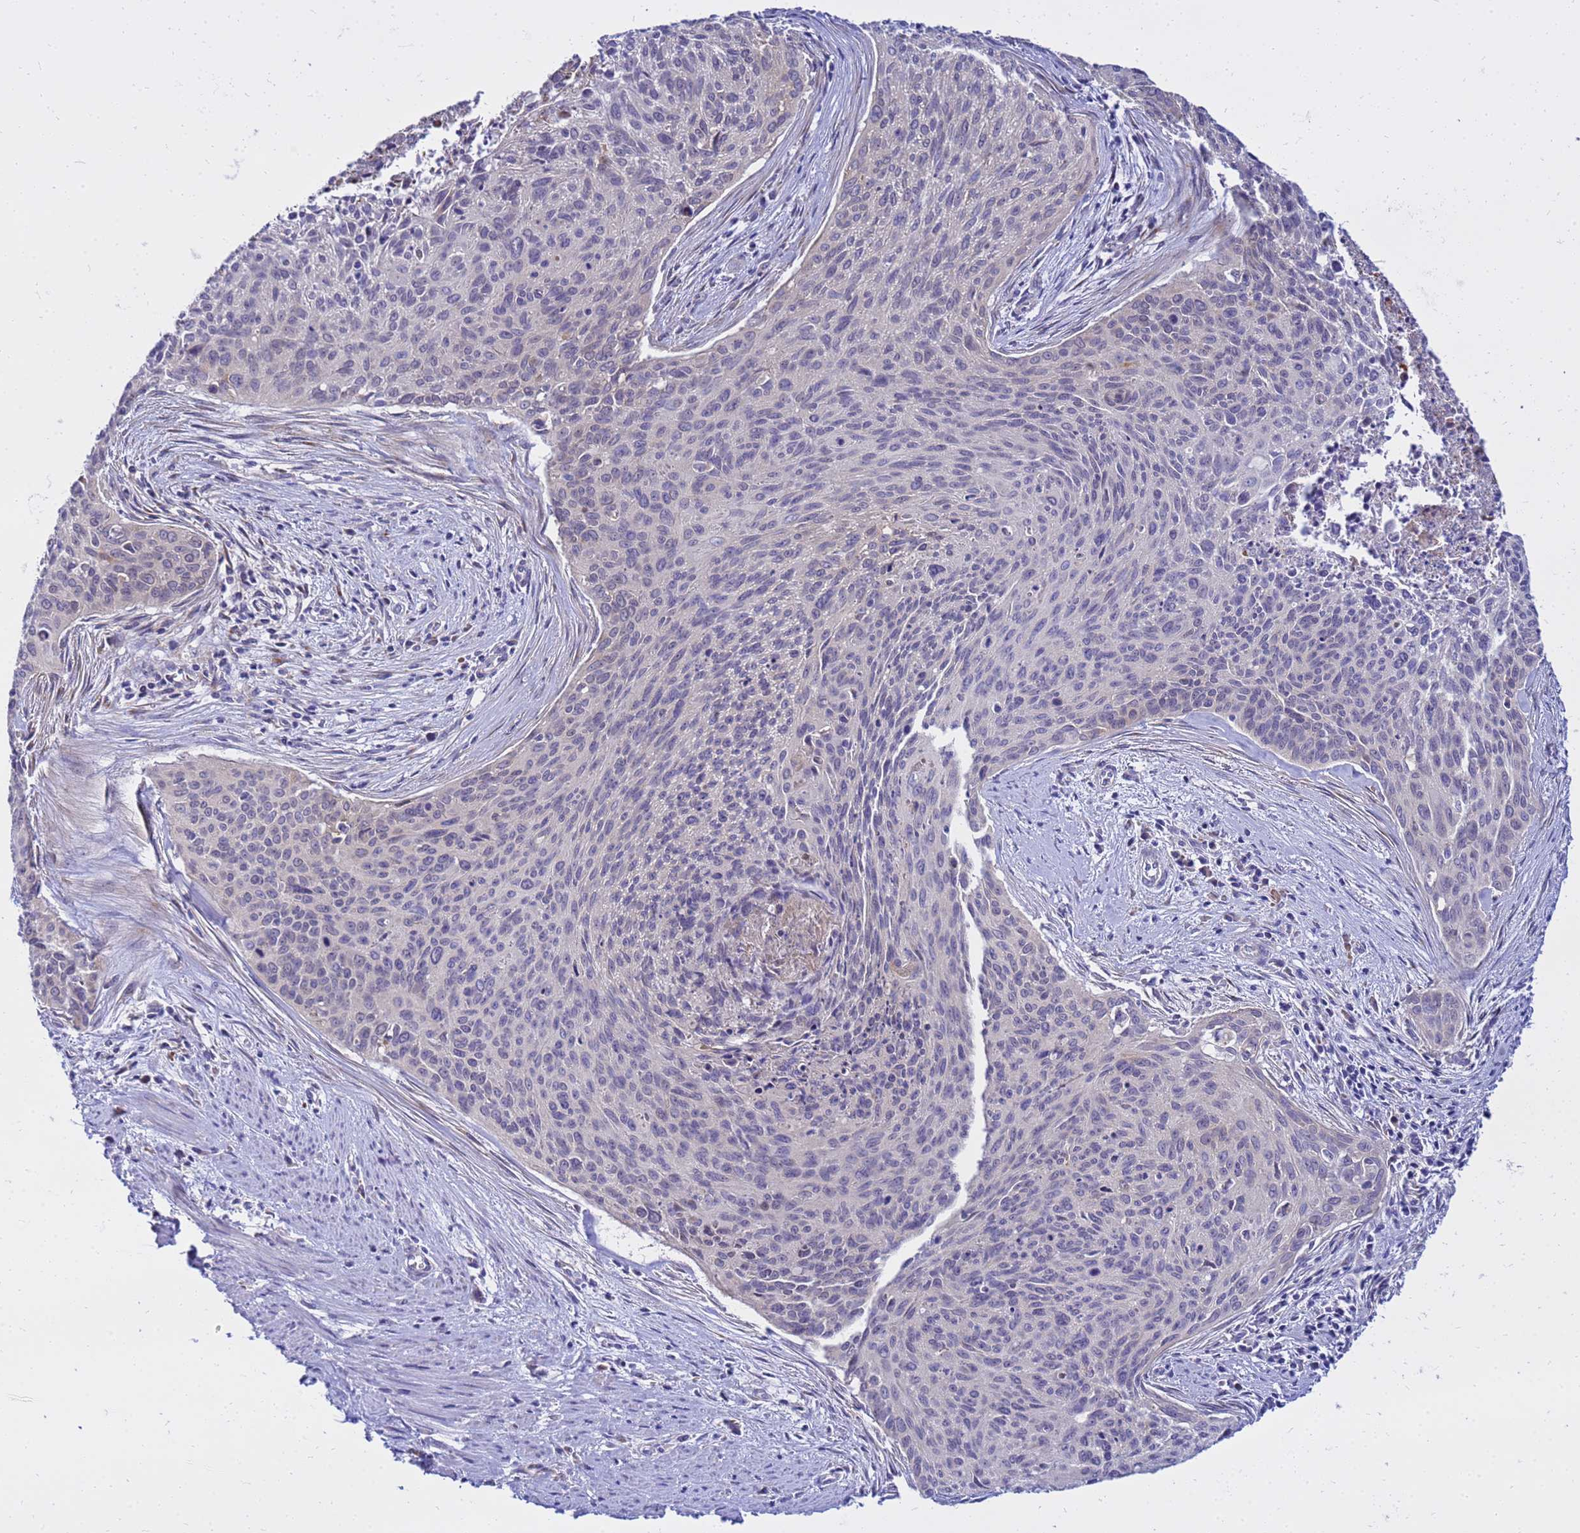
{"staining": {"intensity": "negative", "quantity": "none", "location": "none"}, "tissue": "cervical cancer", "cell_type": "Tumor cells", "image_type": "cancer", "snomed": [{"axis": "morphology", "description": "Squamous cell carcinoma, NOS"}, {"axis": "topography", "description": "Cervix"}], "caption": "Immunohistochemistry (IHC) histopathology image of neoplastic tissue: squamous cell carcinoma (cervical) stained with DAB (3,3'-diaminobenzidine) displays no significant protein staining in tumor cells. (IHC, brightfield microscopy, high magnification).", "gene": "HERC5", "patient": {"sex": "female", "age": 55}}